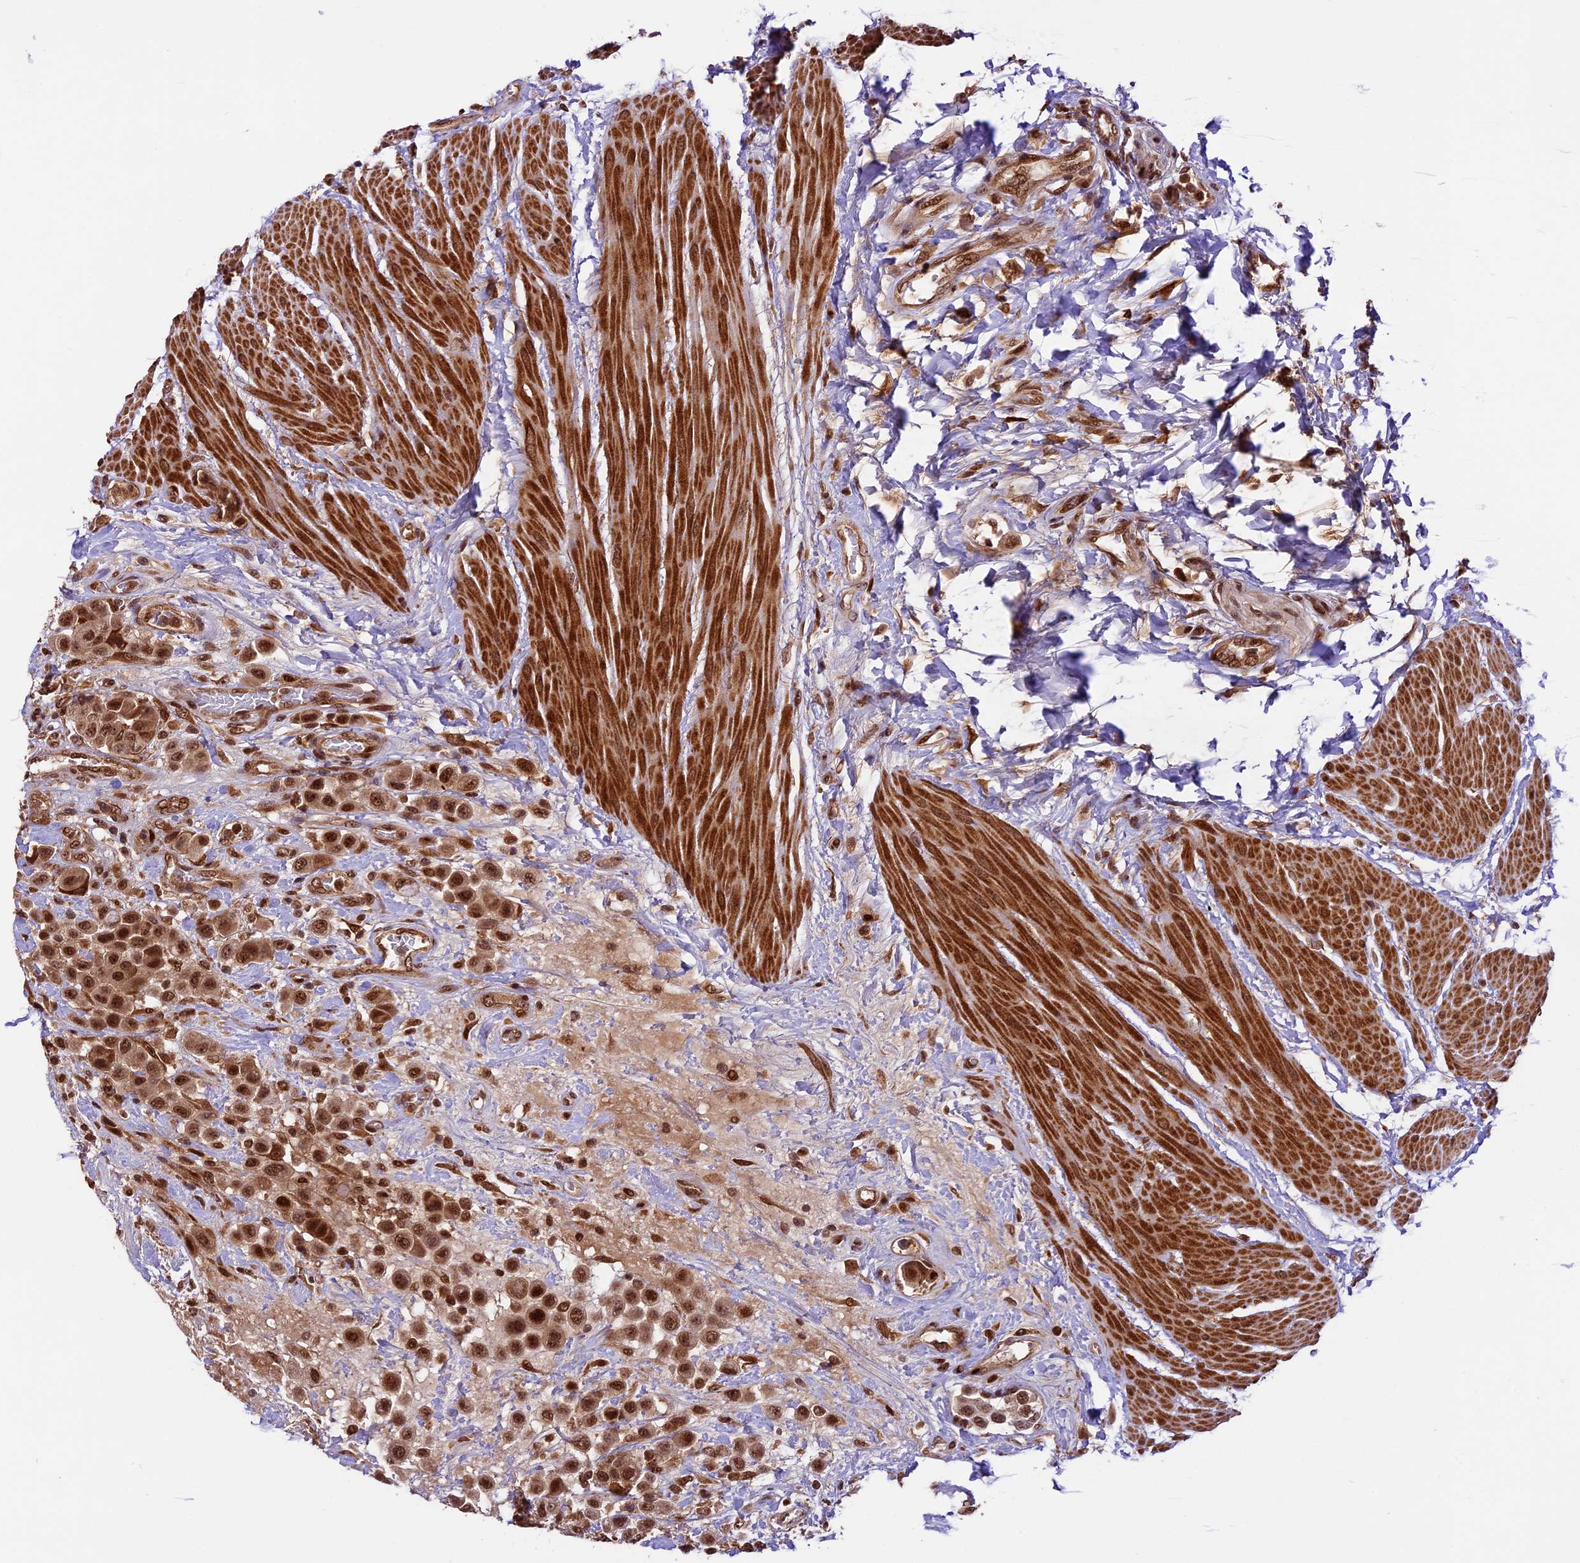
{"staining": {"intensity": "strong", "quantity": ">75%", "location": "cytoplasmic/membranous,nuclear"}, "tissue": "urothelial cancer", "cell_type": "Tumor cells", "image_type": "cancer", "snomed": [{"axis": "morphology", "description": "Urothelial carcinoma, High grade"}, {"axis": "topography", "description": "Urinary bladder"}], "caption": "Immunohistochemistry (IHC) histopathology image of urothelial cancer stained for a protein (brown), which shows high levels of strong cytoplasmic/membranous and nuclear expression in about >75% of tumor cells.", "gene": "DHX38", "patient": {"sex": "male", "age": 50}}